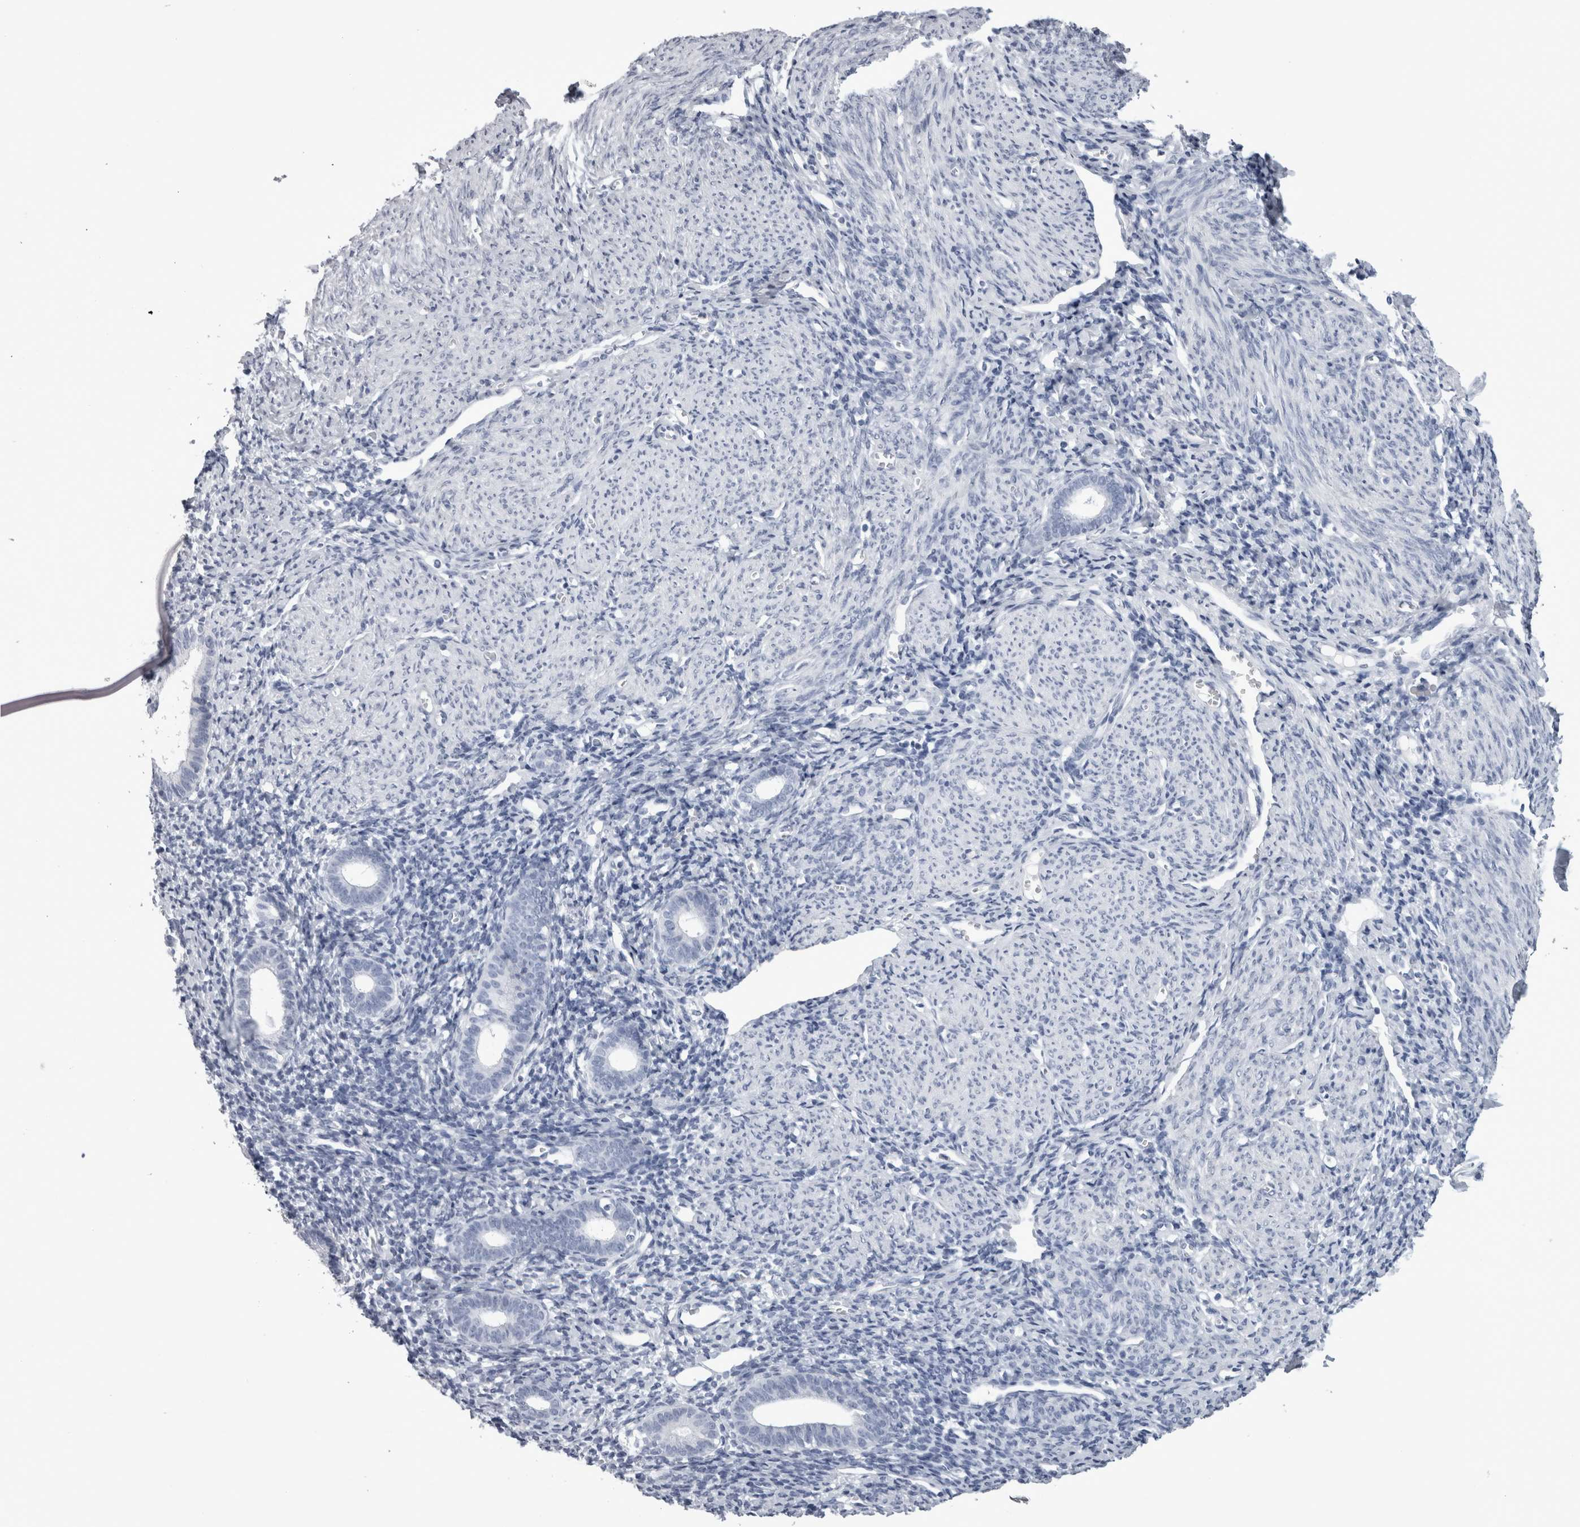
{"staining": {"intensity": "negative", "quantity": "none", "location": "none"}, "tissue": "endometrium", "cell_type": "Cells in endometrial stroma", "image_type": "normal", "snomed": [{"axis": "morphology", "description": "Normal tissue, NOS"}, {"axis": "morphology", "description": "Adenocarcinoma, NOS"}, {"axis": "topography", "description": "Endometrium"}], "caption": "The histopathology image reveals no significant expression in cells in endometrial stroma of endometrium. Brightfield microscopy of IHC stained with DAB (brown) and hematoxylin (blue), captured at high magnification.", "gene": "ALDH8A1", "patient": {"sex": "female", "age": 57}}